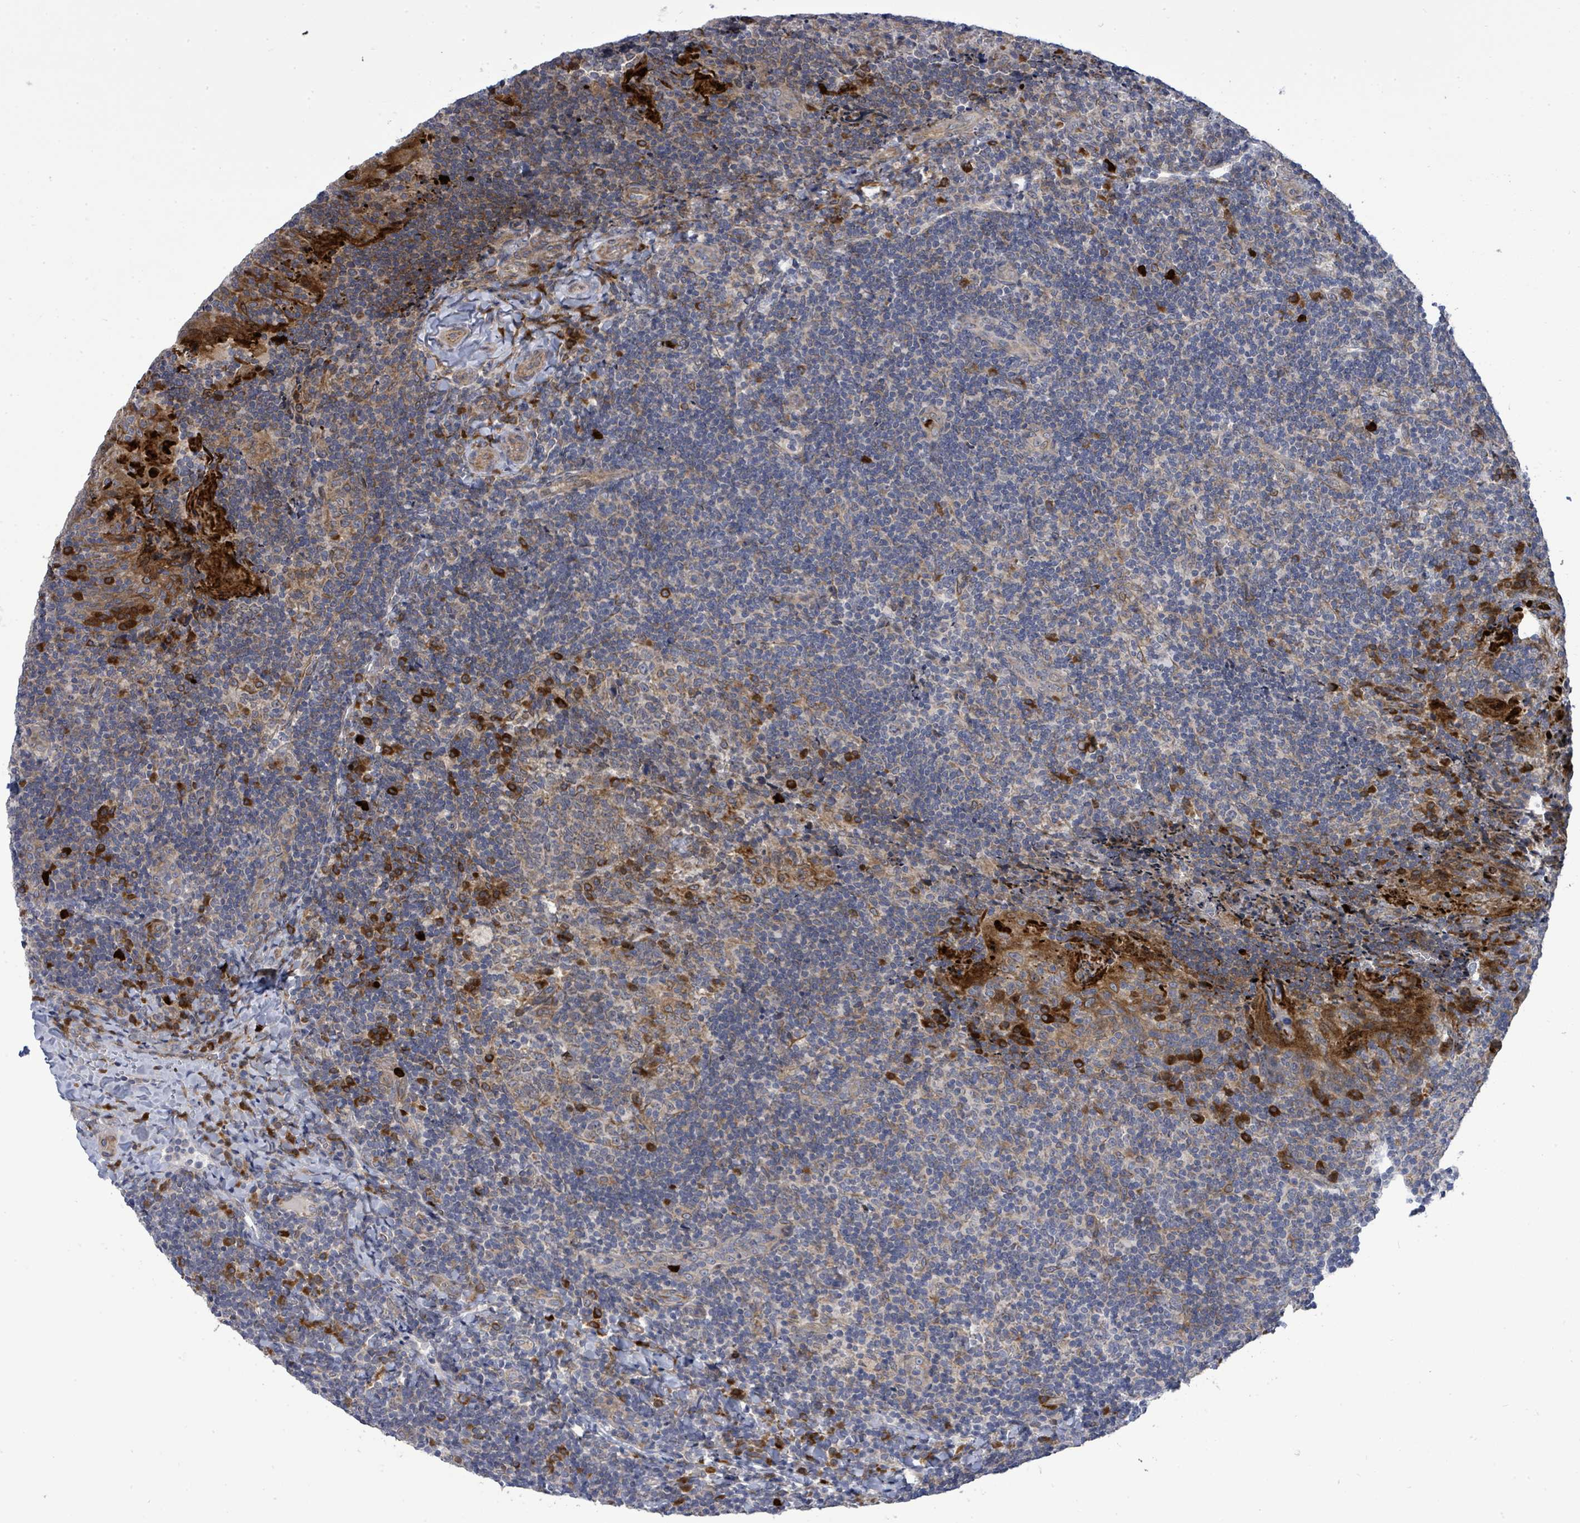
{"staining": {"intensity": "moderate", "quantity": "<25%", "location": "cytoplasmic/membranous"}, "tissue": "tonsil", "cell_type": "Germinal center cells", "image_type": "normal", "snomed": [{"axis": "morphology", "description": "Normal tissue, NOS"}, {"axis": "topography", "description": "Tonsil"}], "caption": "A brown stain shows moderate cytoplasmic/membranous expression of a protein in germinal center cells of benign tonsil.", "gene": "SAR1A", "patient": {"sex": "male", "age": 17}}